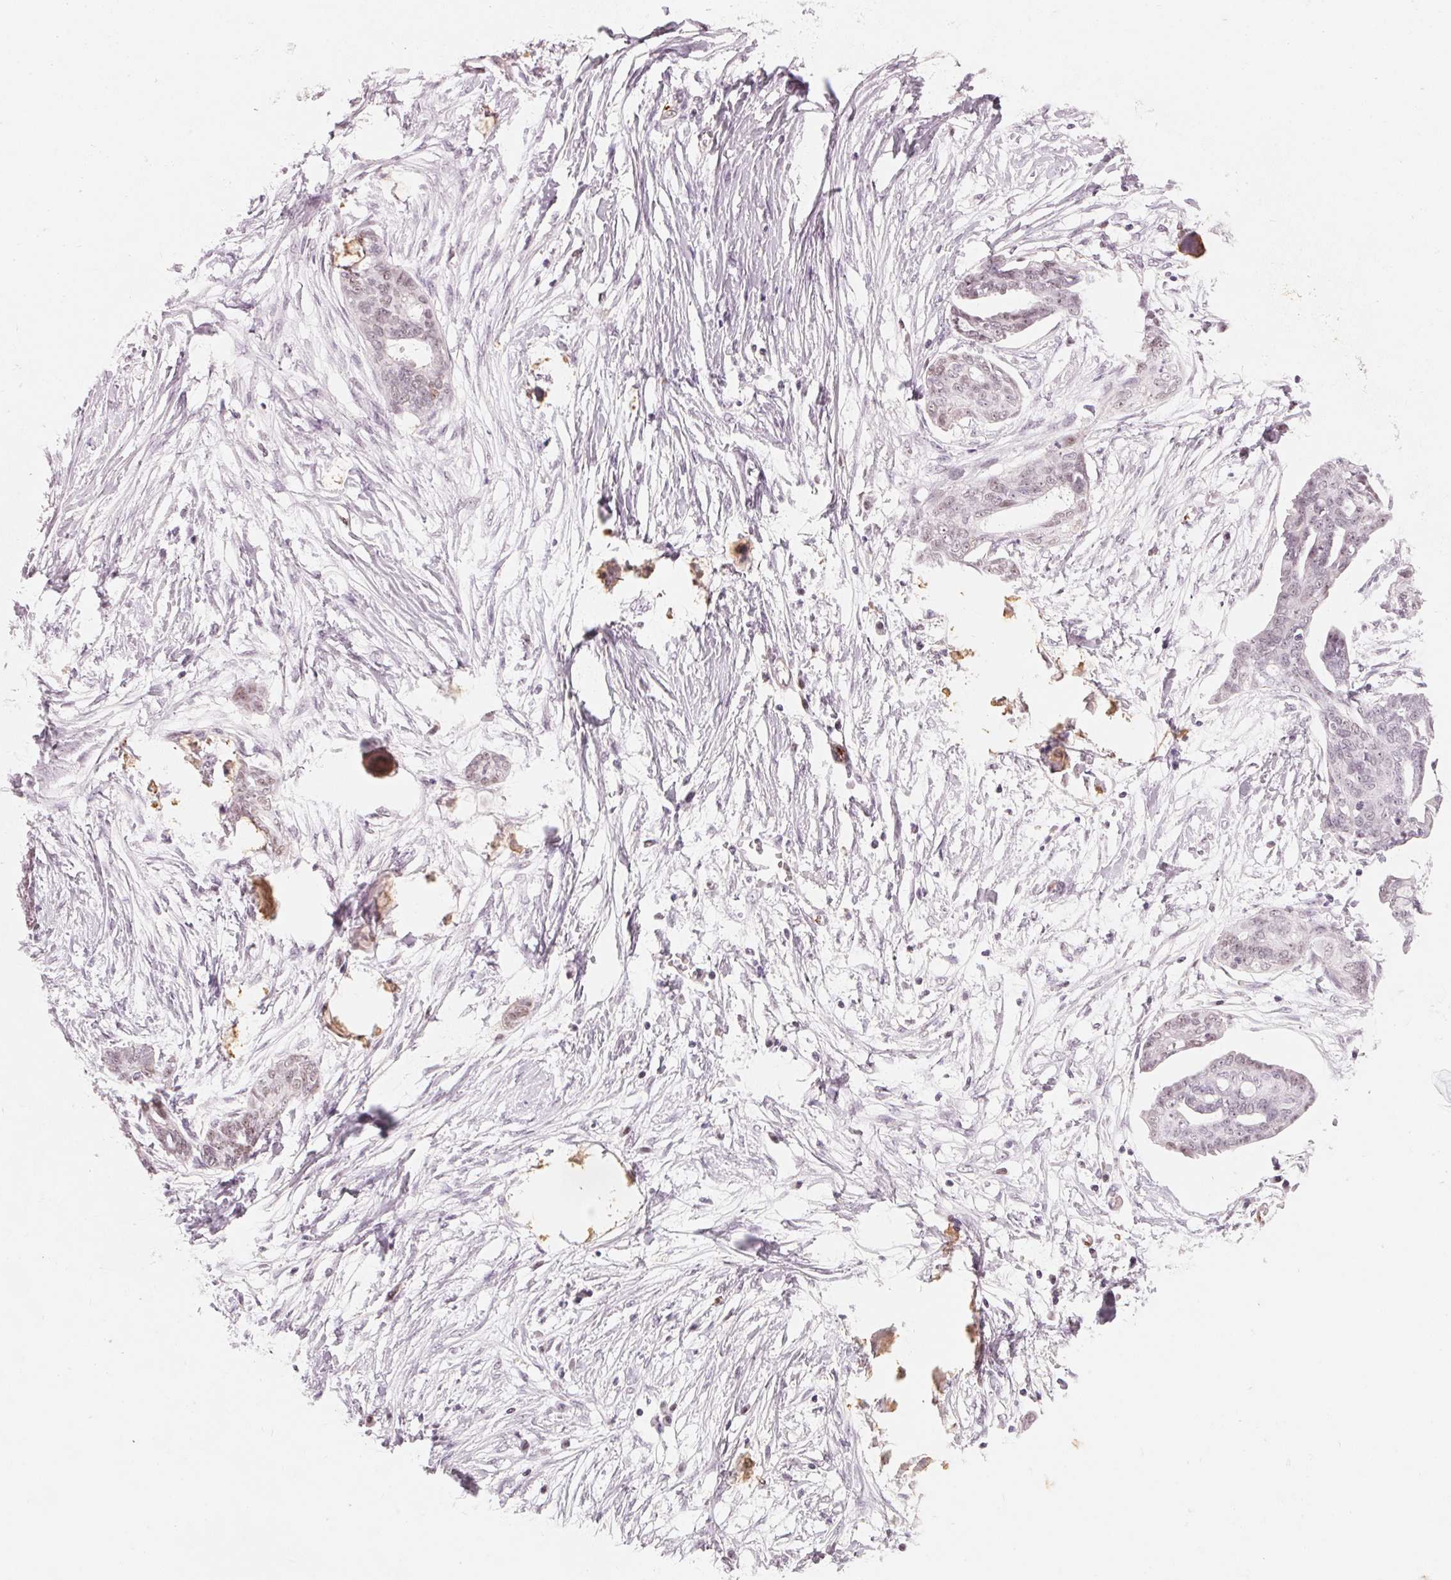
{"staining": {"intensity": "negative", "quantity": "none", "location": "none"}, "tissue": "ovarian cancer", "cell_type": "Tumor cells", "image_type": "cancer", "snomed": [{"axis": "morphology", "description": "Cystadenocarcinoma, serous, NOS"}, {"axis": "topography", "description": "Ovary"}], "caption": "A histopathology image of human ovarian cancer (serous cystadenocarcinoma) is negative for staining in tumor cells.", "gene": "ARHGAP22", "patient": {"sex": "female", "age": 71}}